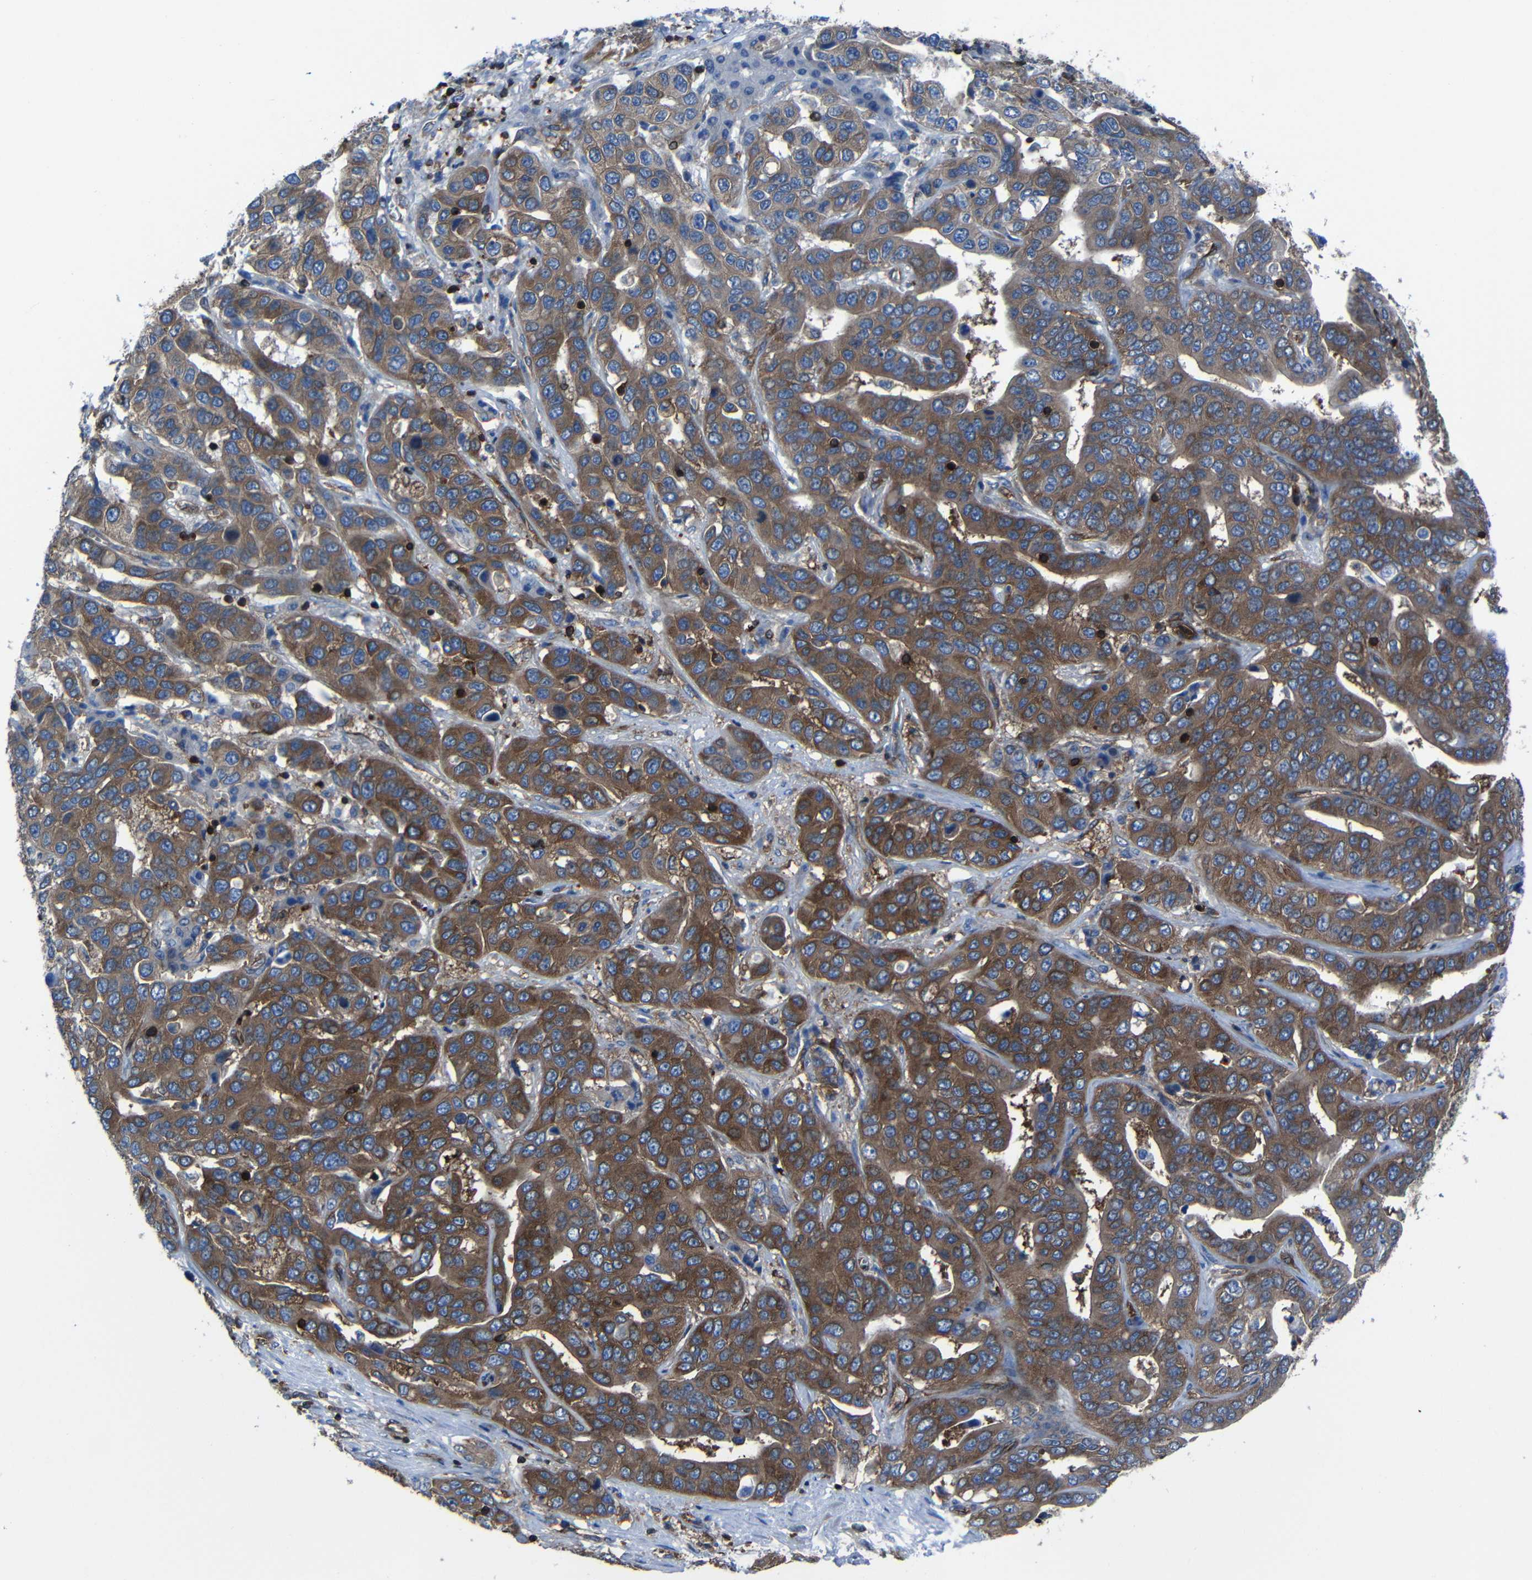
{"staining": {"intensity": "strong", "quantity": ">75%", "location": "cytoplasmic/membranous"}, "tissue": "liver cancer", "cell_type": "Tumor cells", "image_type": "cancer", "snomed": [{"axis": "morphology", "description": "Cholangiocarcinoma"}, {"axis": "topography", "description": "Liver"}], "caption": "This is an image of IHC staining of liver cholangiocarcinoma, which shows strong positivity in the cytoplasmic/membranous of tumor cells.", "gene": "ARHGEF1", "patient": {"sex": "female", "age": 52}}